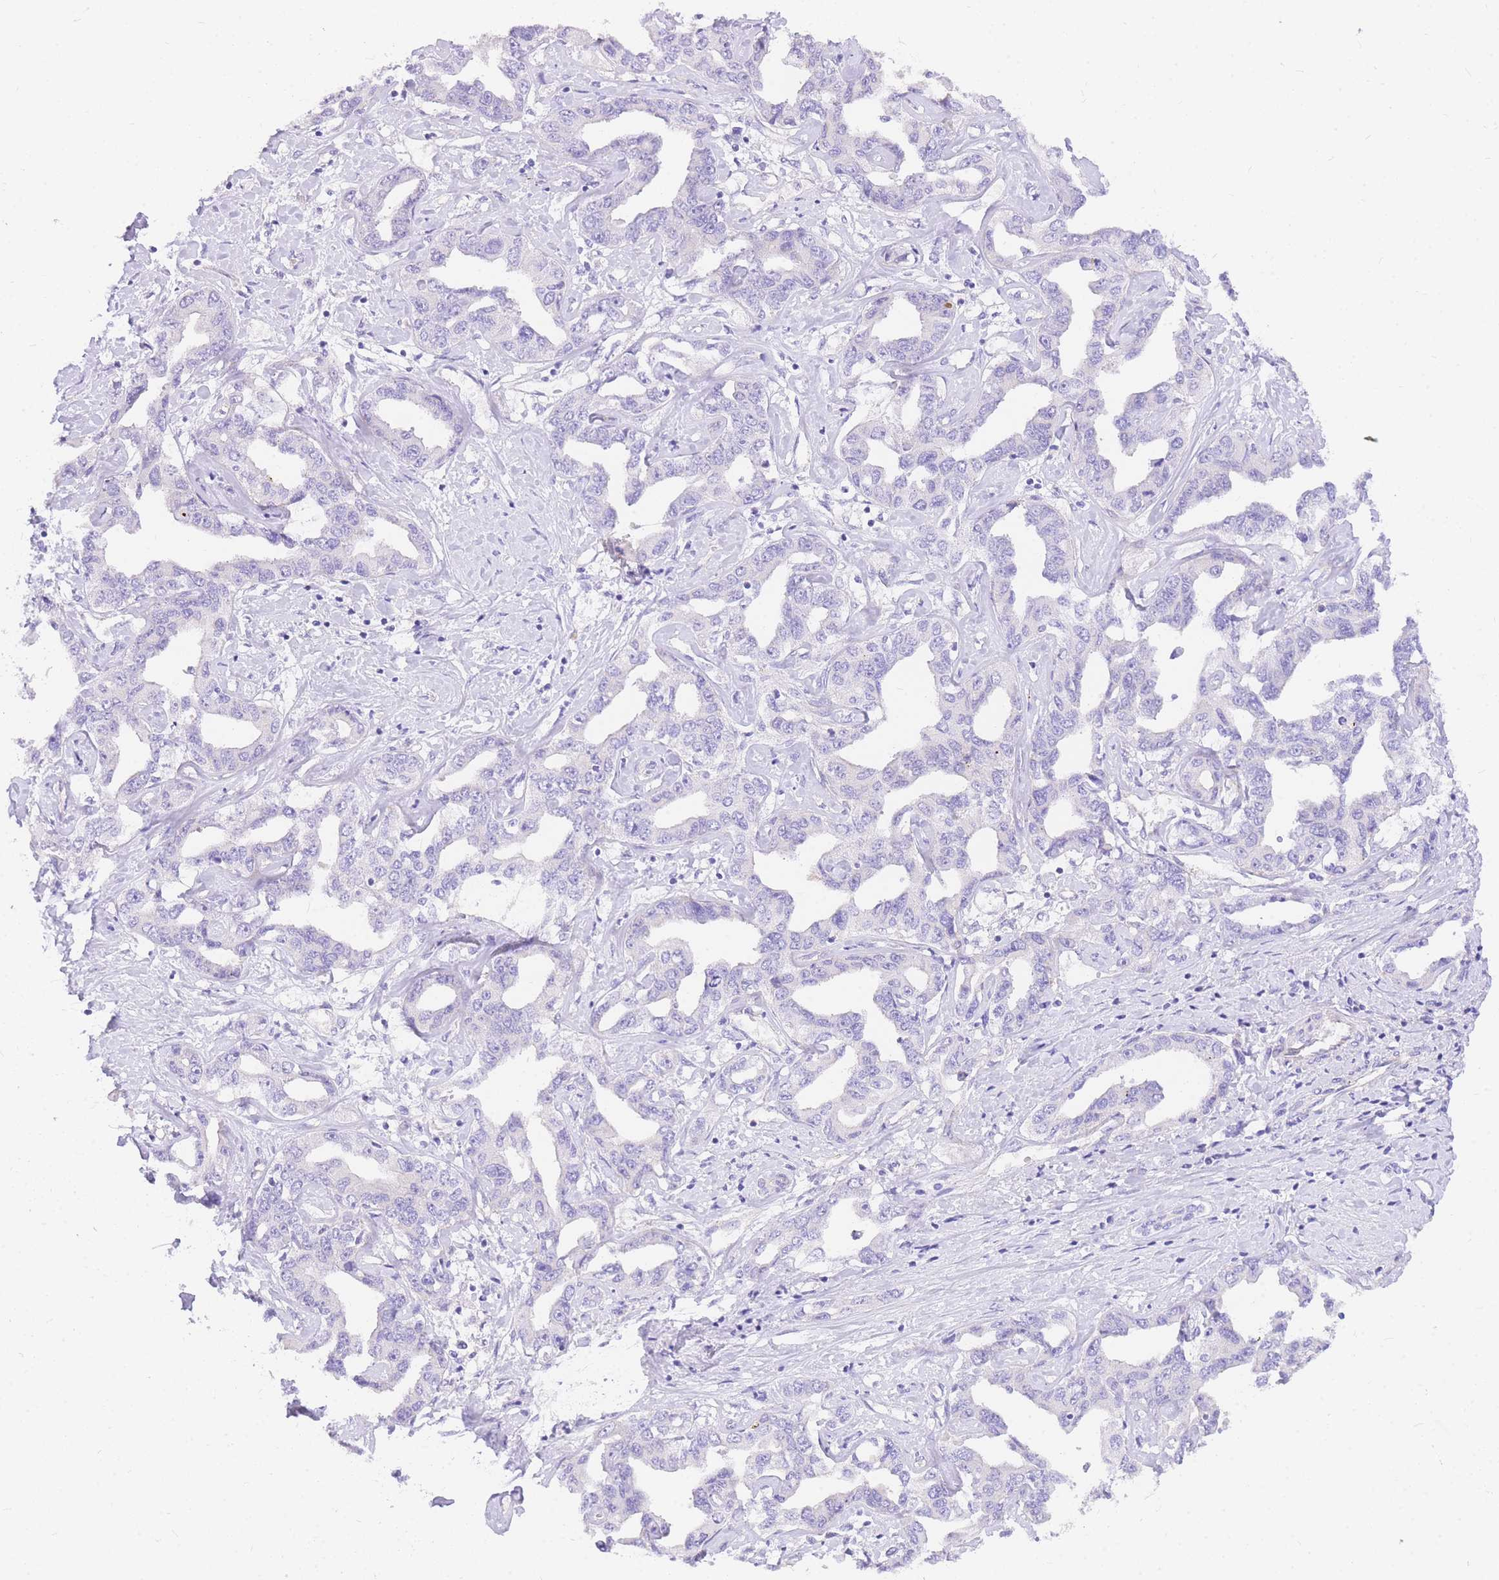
{"staining": {"intensity": "negative", "quantity": "none", "location": "none"}, "tissue": "liver cancer", "cell_type": "Tumor cells", "image_type": "cancer", "snomed": [{"axis": "morphology", "description": "Cholangiocarcinoma"}, {"axis": "topography", "description": "Liver"}], "caption": "Tumor cells show no significant protein staining in liver cancer. The staining is performed using DAB brown chromogen with nuclei counter-stained in using hematoxylin.", "gene": "UPK1A", "patient": {"sex": "male", "age": 59}}